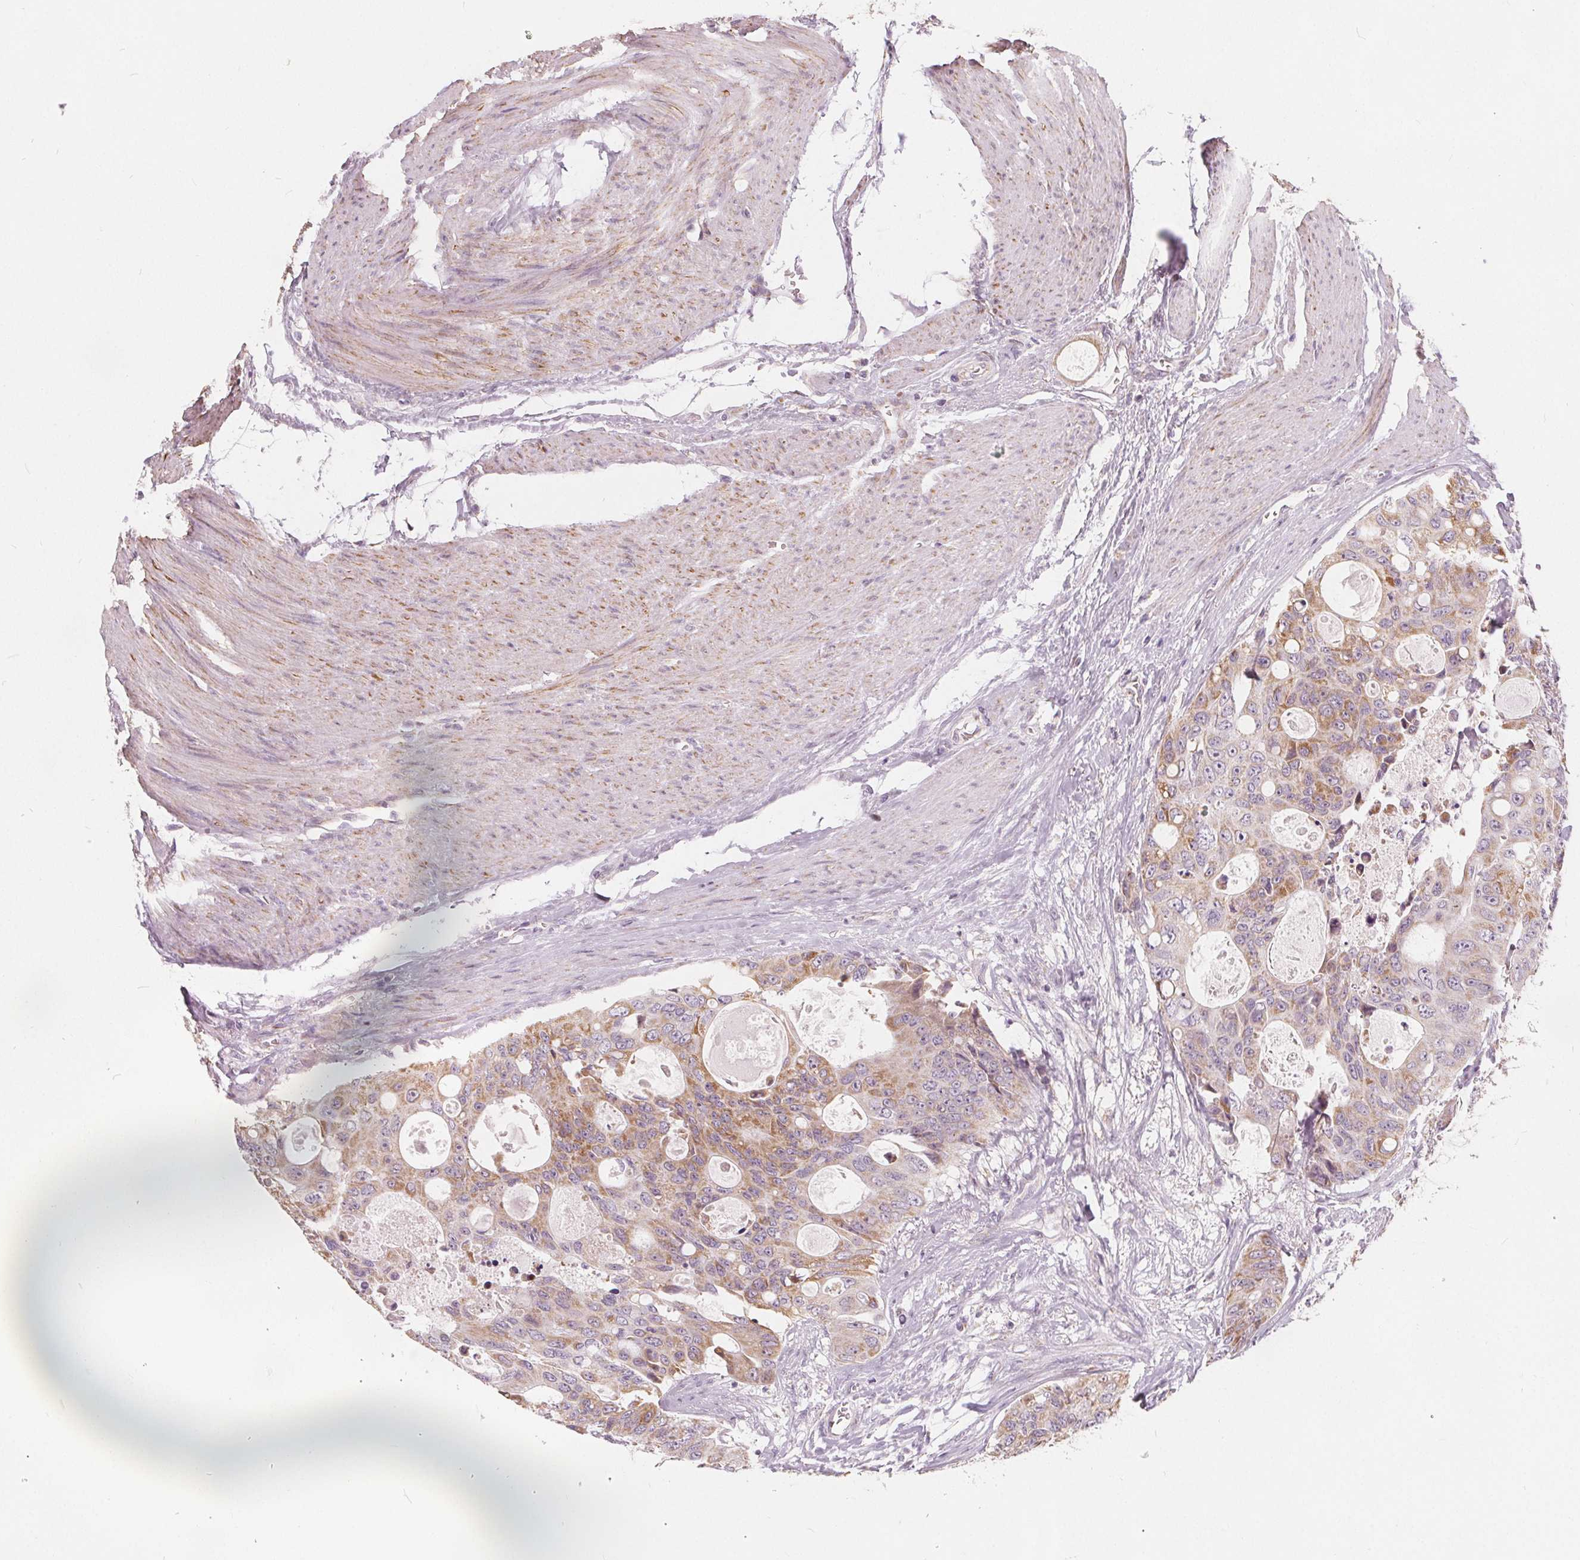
{"staining": {"intensity": "moderate", "quantity": "25%-75%", "location": "cytoplasmic/membranous"}, "tissue": "colorectal cancer", "cell_type": "Tumor cells", "image_type": "cancer", "snomed": [{"axis": "morphology", "description": "Adenocarcinoma, NOS"}, {"axis": "topography", "description": "Rectum"}], "caption": "About 25%-75% of tumor cells in human colorectal cancer (adenocarcinoma) exhibit moderate cytoplasmic/membranous protein staining as visualized by brown immunohistochemical staining.", "gene": "NUP210L", "patient": {"sex": "male", "age": 76}}